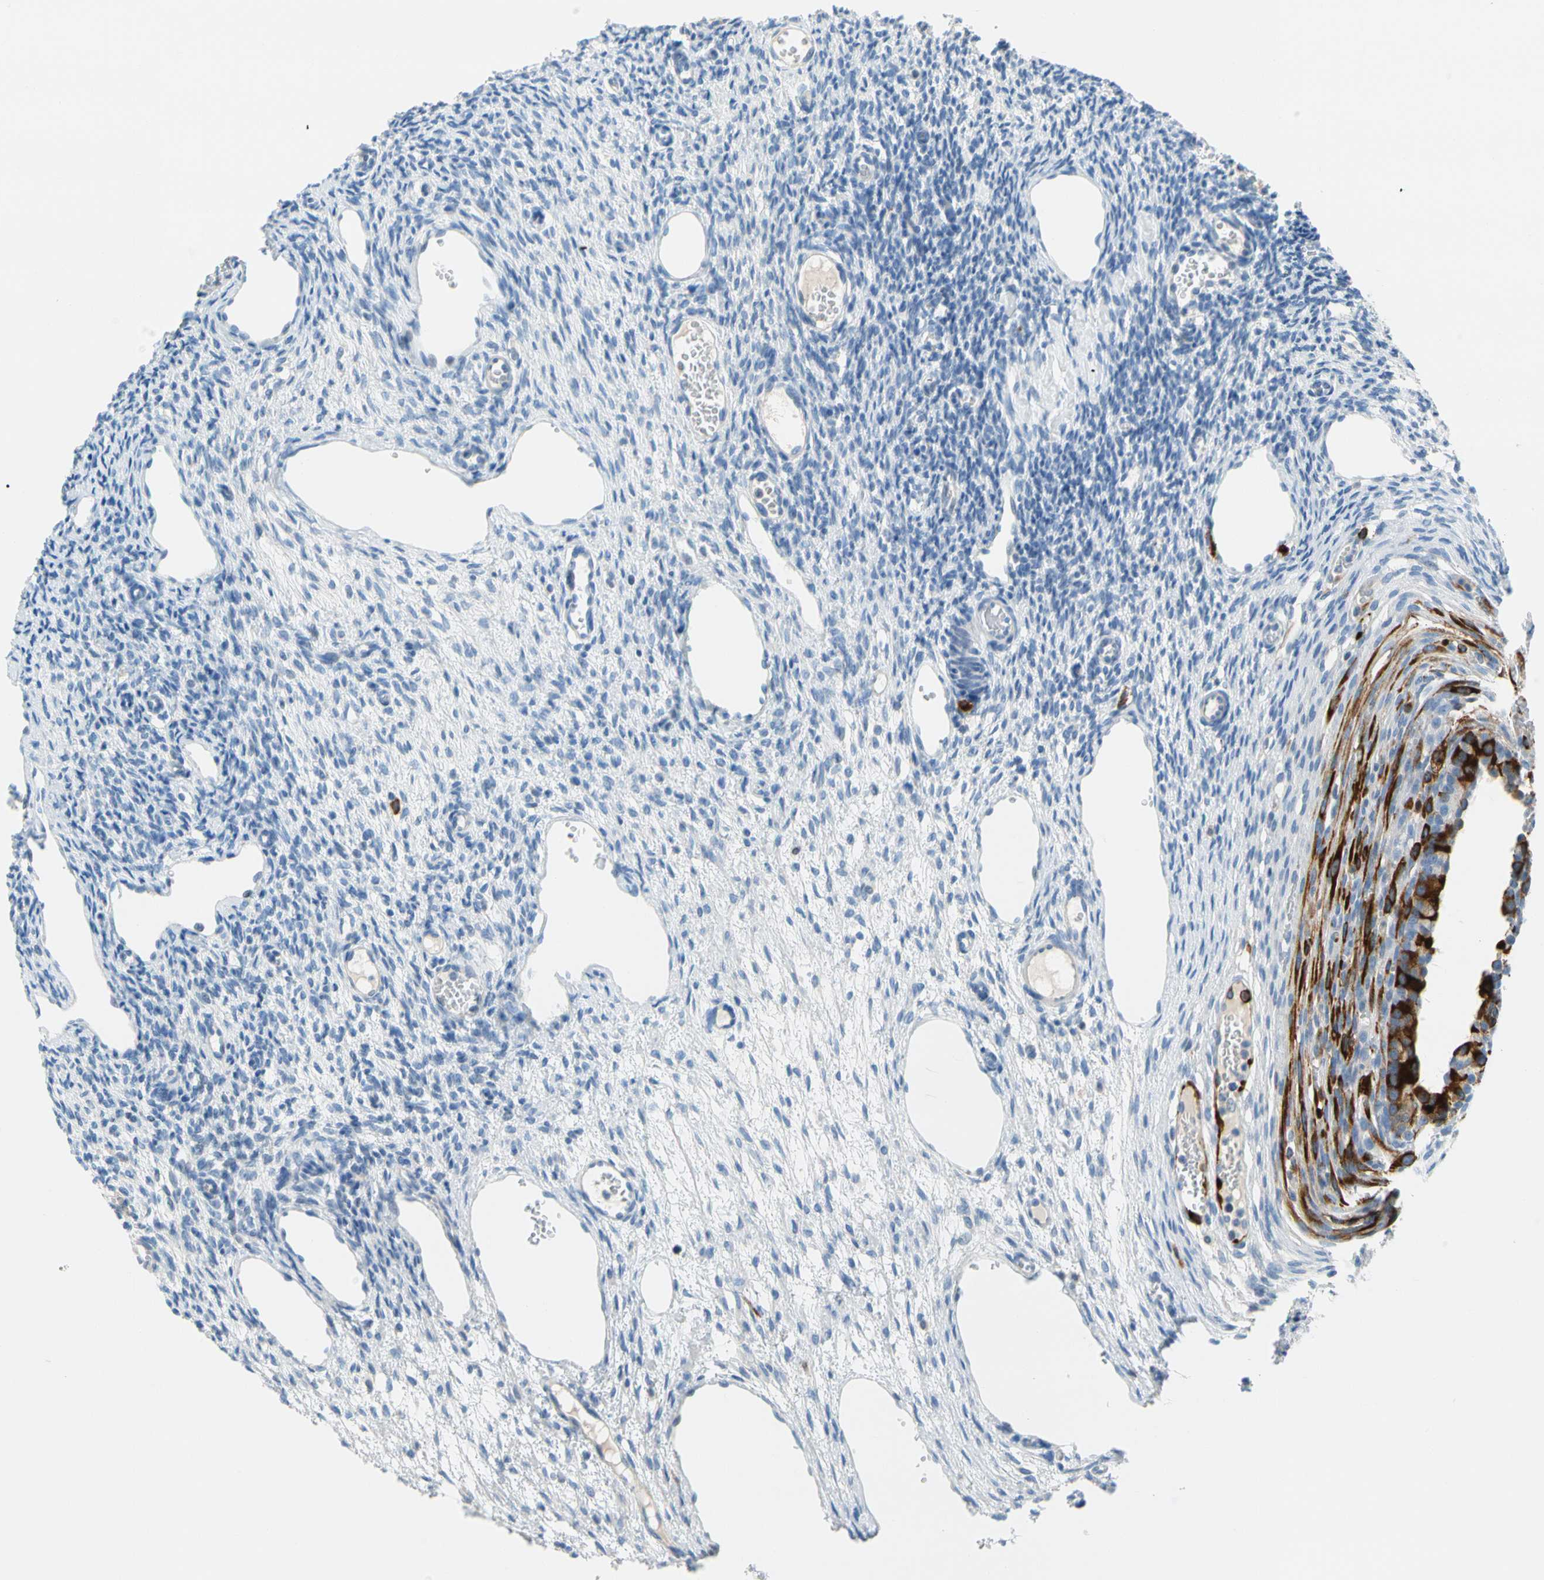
{"staining": {"intensity": "strong", "quantity": "25%-75%", "location": "cytoplasmic/membranous"}, "tissue": "ovary", "cell_type": "Follicle cells", "image_type": "normal", "snomed": [{"axis": "morphology", "description": "Normal tissue, NOS"}, {"axis": "topography", "description": "Ovary"}], "caption": "IHC micrograph of unremarkable human ovary stained for a protein (brown), which shows high levels of strong cytoplasmic/membranous staining in approximately 25%-75% of follicle cells.", "gene": "TACC3", "patient": {"sex": "female", "age": 33}}